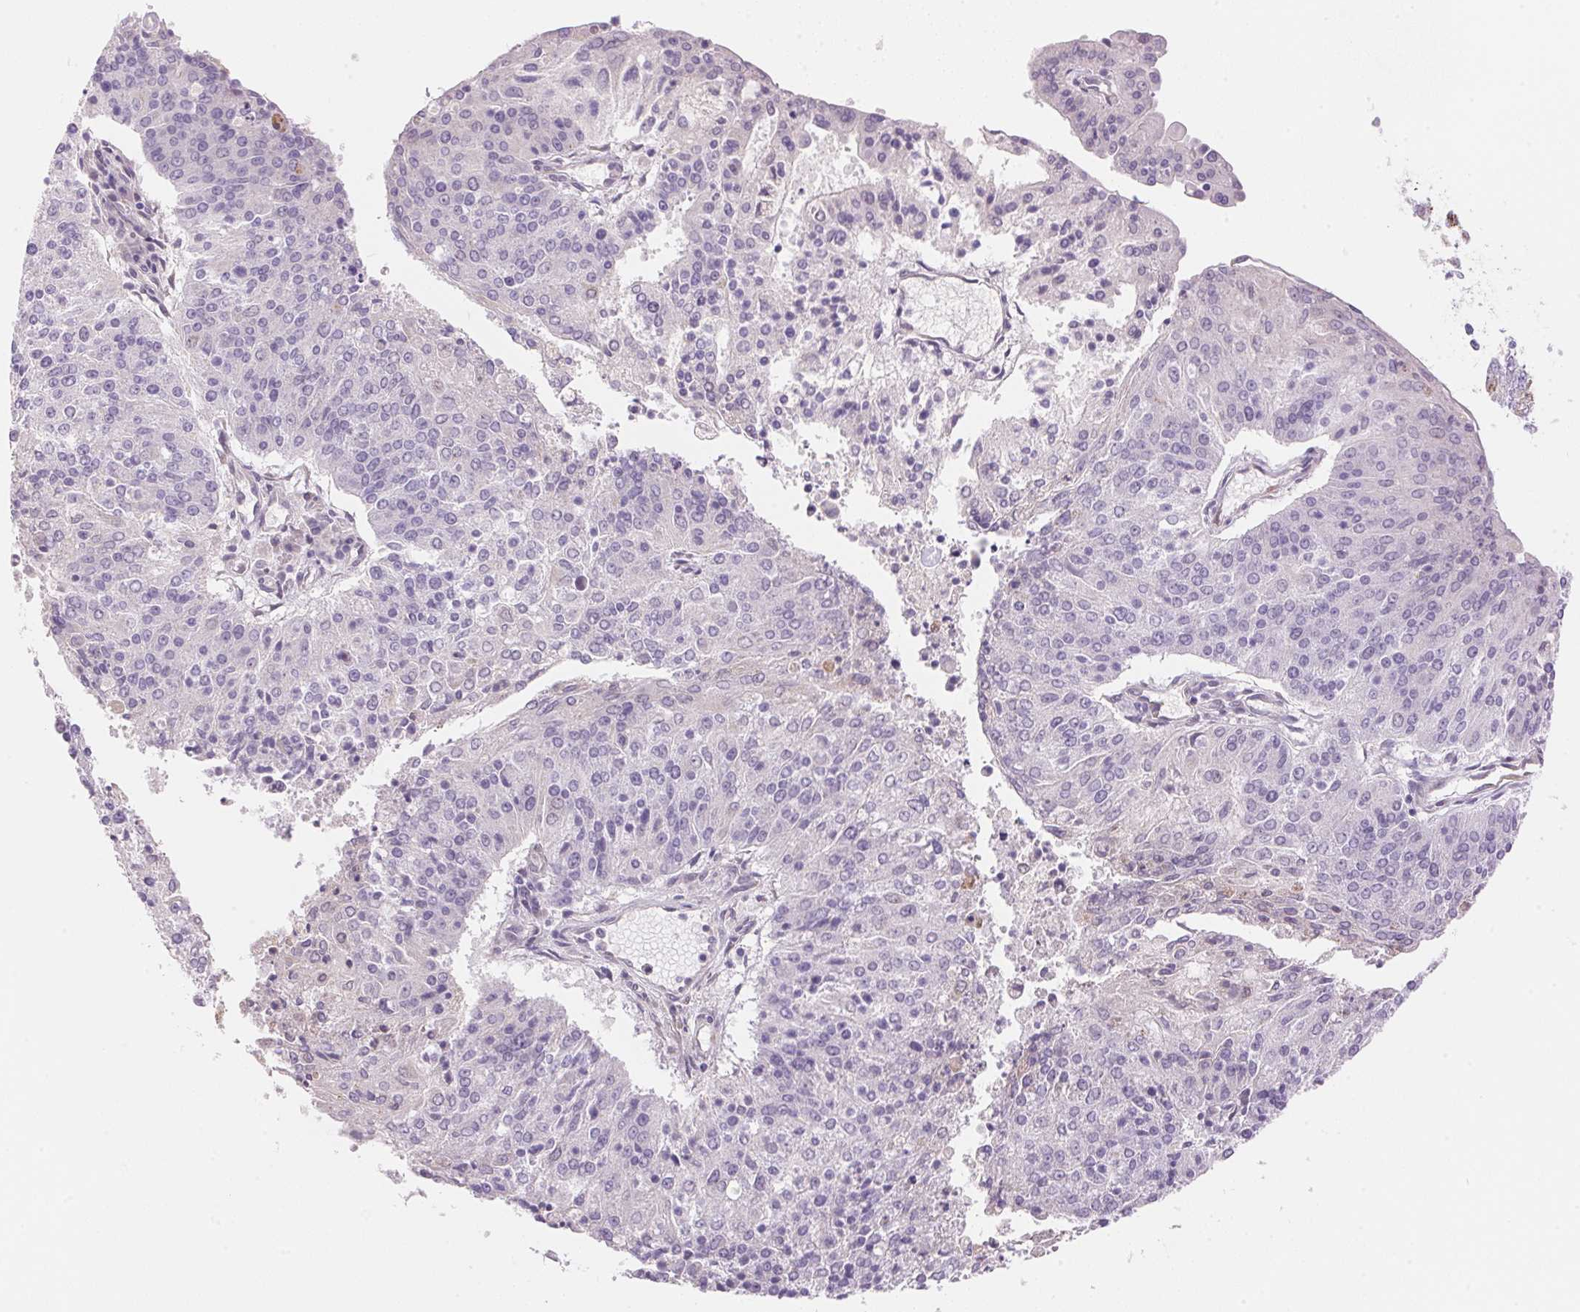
{"staining": {"intensity": "negative", "quantity": "none", "location": "none"}, "tissue": "endometrial cancer", "cell_type": "Tumor cells", "image_type": "cancer", "snomed": [{"axis": "morphology", "description": "Adenocarcinoma, NOS"}, {"axis": "topography", "description": "Endometrium"}], "caption": "IHC micrograph of neoplastic tissue: endometrial cancer (adenocarcinoma) stained with DAB (3,3'-diaminobenzidine) displays no significant protein positivity in tumor cells. Brightfield microscopy of immunohistochemistry (IHC) stained with DAB (3,3'-diaminobenzidine) (brown) and hematoxylin (blue), captured at high magnification.", "gene": "TEKT1", "patient": {"sex": "female", "age": 82}}